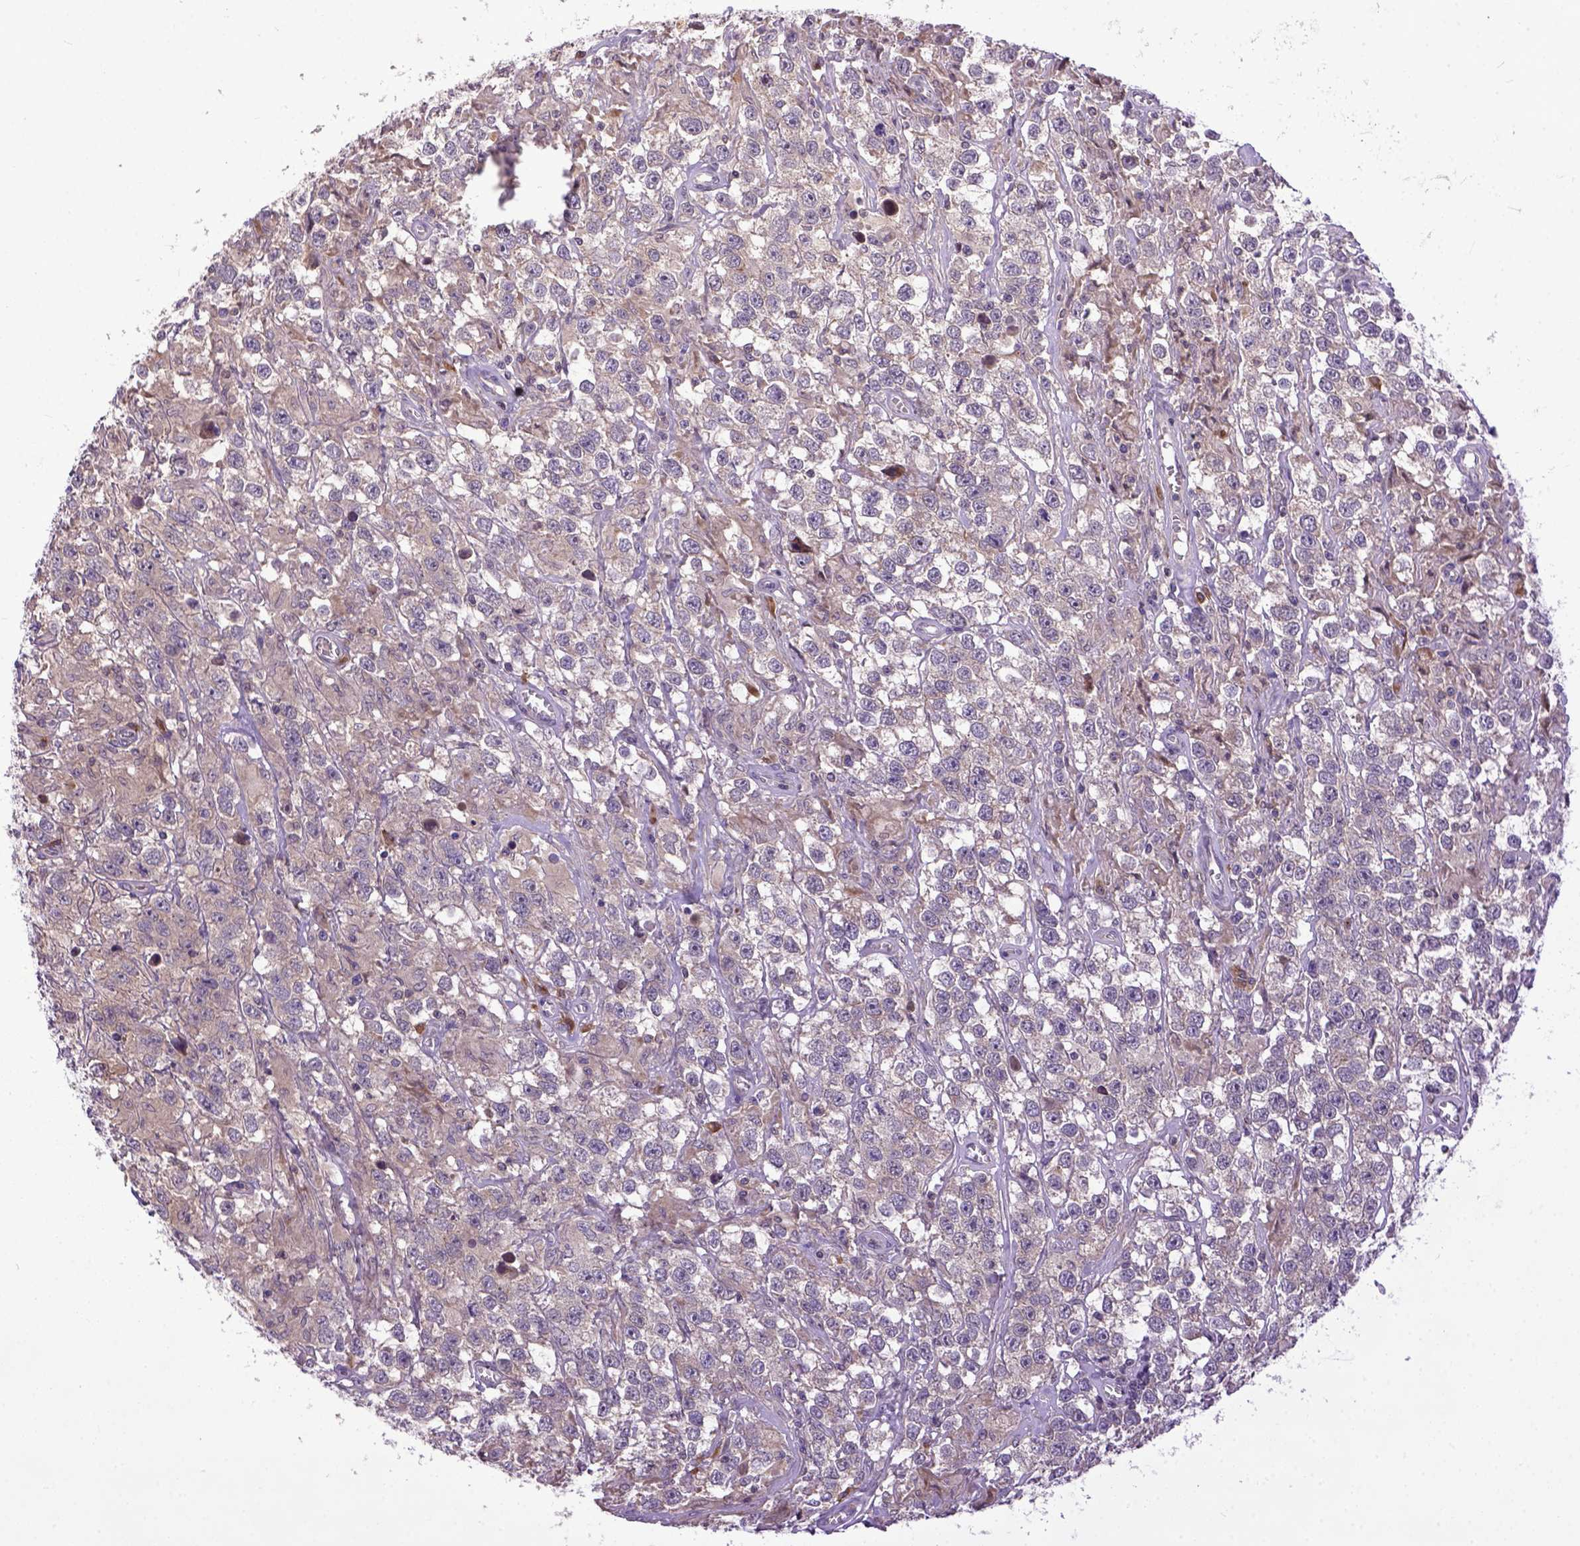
{"staining": {"intensity": "negative", "quantity": "none", "location": "none"}, "tissue": "testis cancer", "cell_type": "Tumor cells", "image_type": "cancer", "snomed": [{"axis": "morphology", "description": "Seminoma, NOS"}, {"axis": "topography", "description": "Testis"}], "caption": "Immunohistochemistry (IHC) of seminoma (testis) shows no staining in tumor cells.", "gene": "CPNE1", "patient": {"sex": "male", "age": 43}}